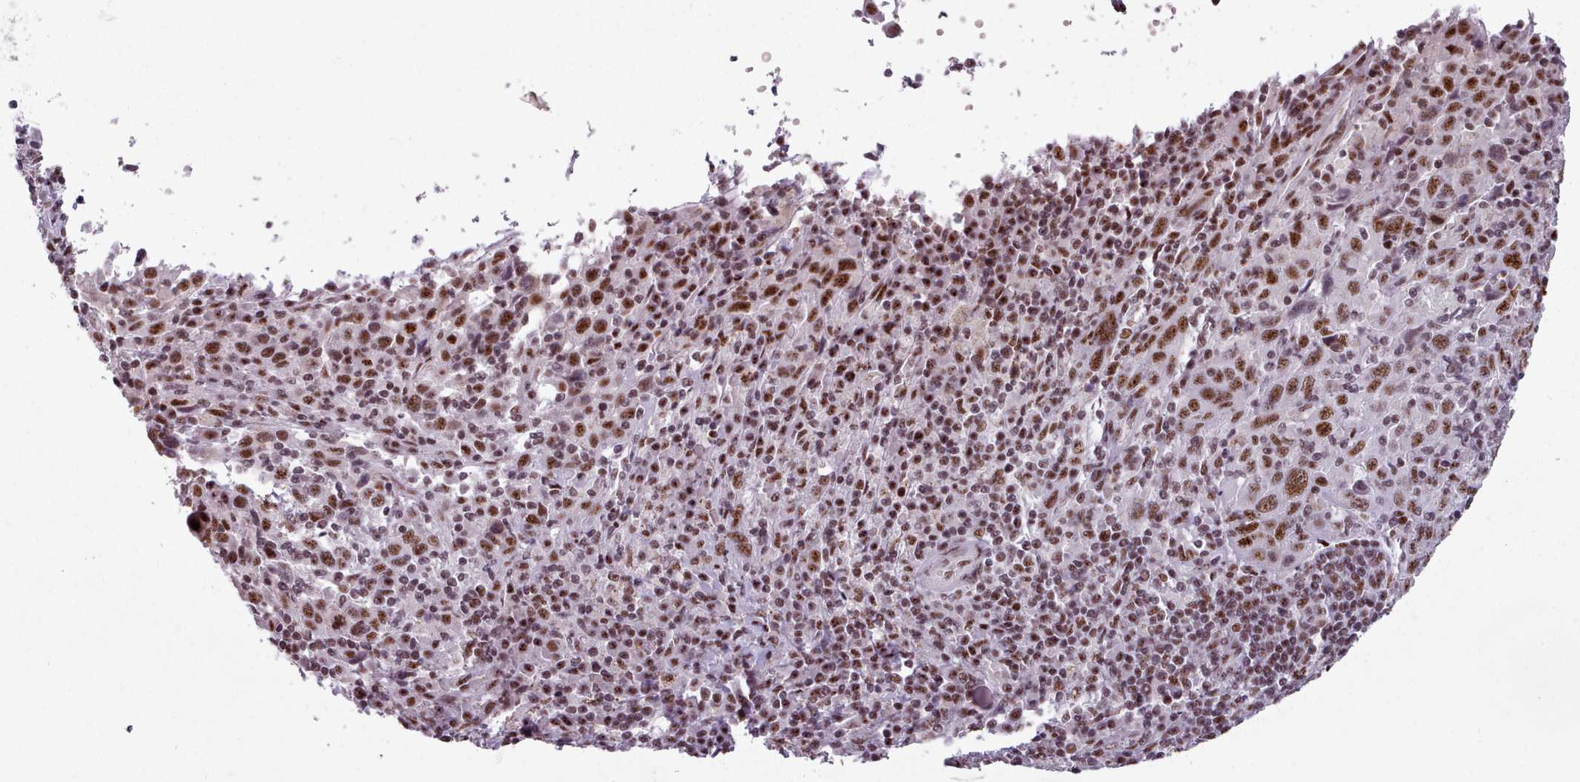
{"staining": {"intensity": "moderate", "quantity": ">75%", "location": "nuclear"}, "tissue": "cervical cancer", "cell_type": "Tumor cells", "image_type": "cancer", "snomed": [{"axis": "morphology", "description": "Squamous cell carcinoma, NOS"}, {"axis": "topography", "description": "Cervix"}], "caption": "Moderate nuclear protein staining is present in about >75% of tumor cells in cervical cancer (squamous cell carcinoma).", "gene": "SRRM1", "patient": {"sex": "female", "age": 46}}